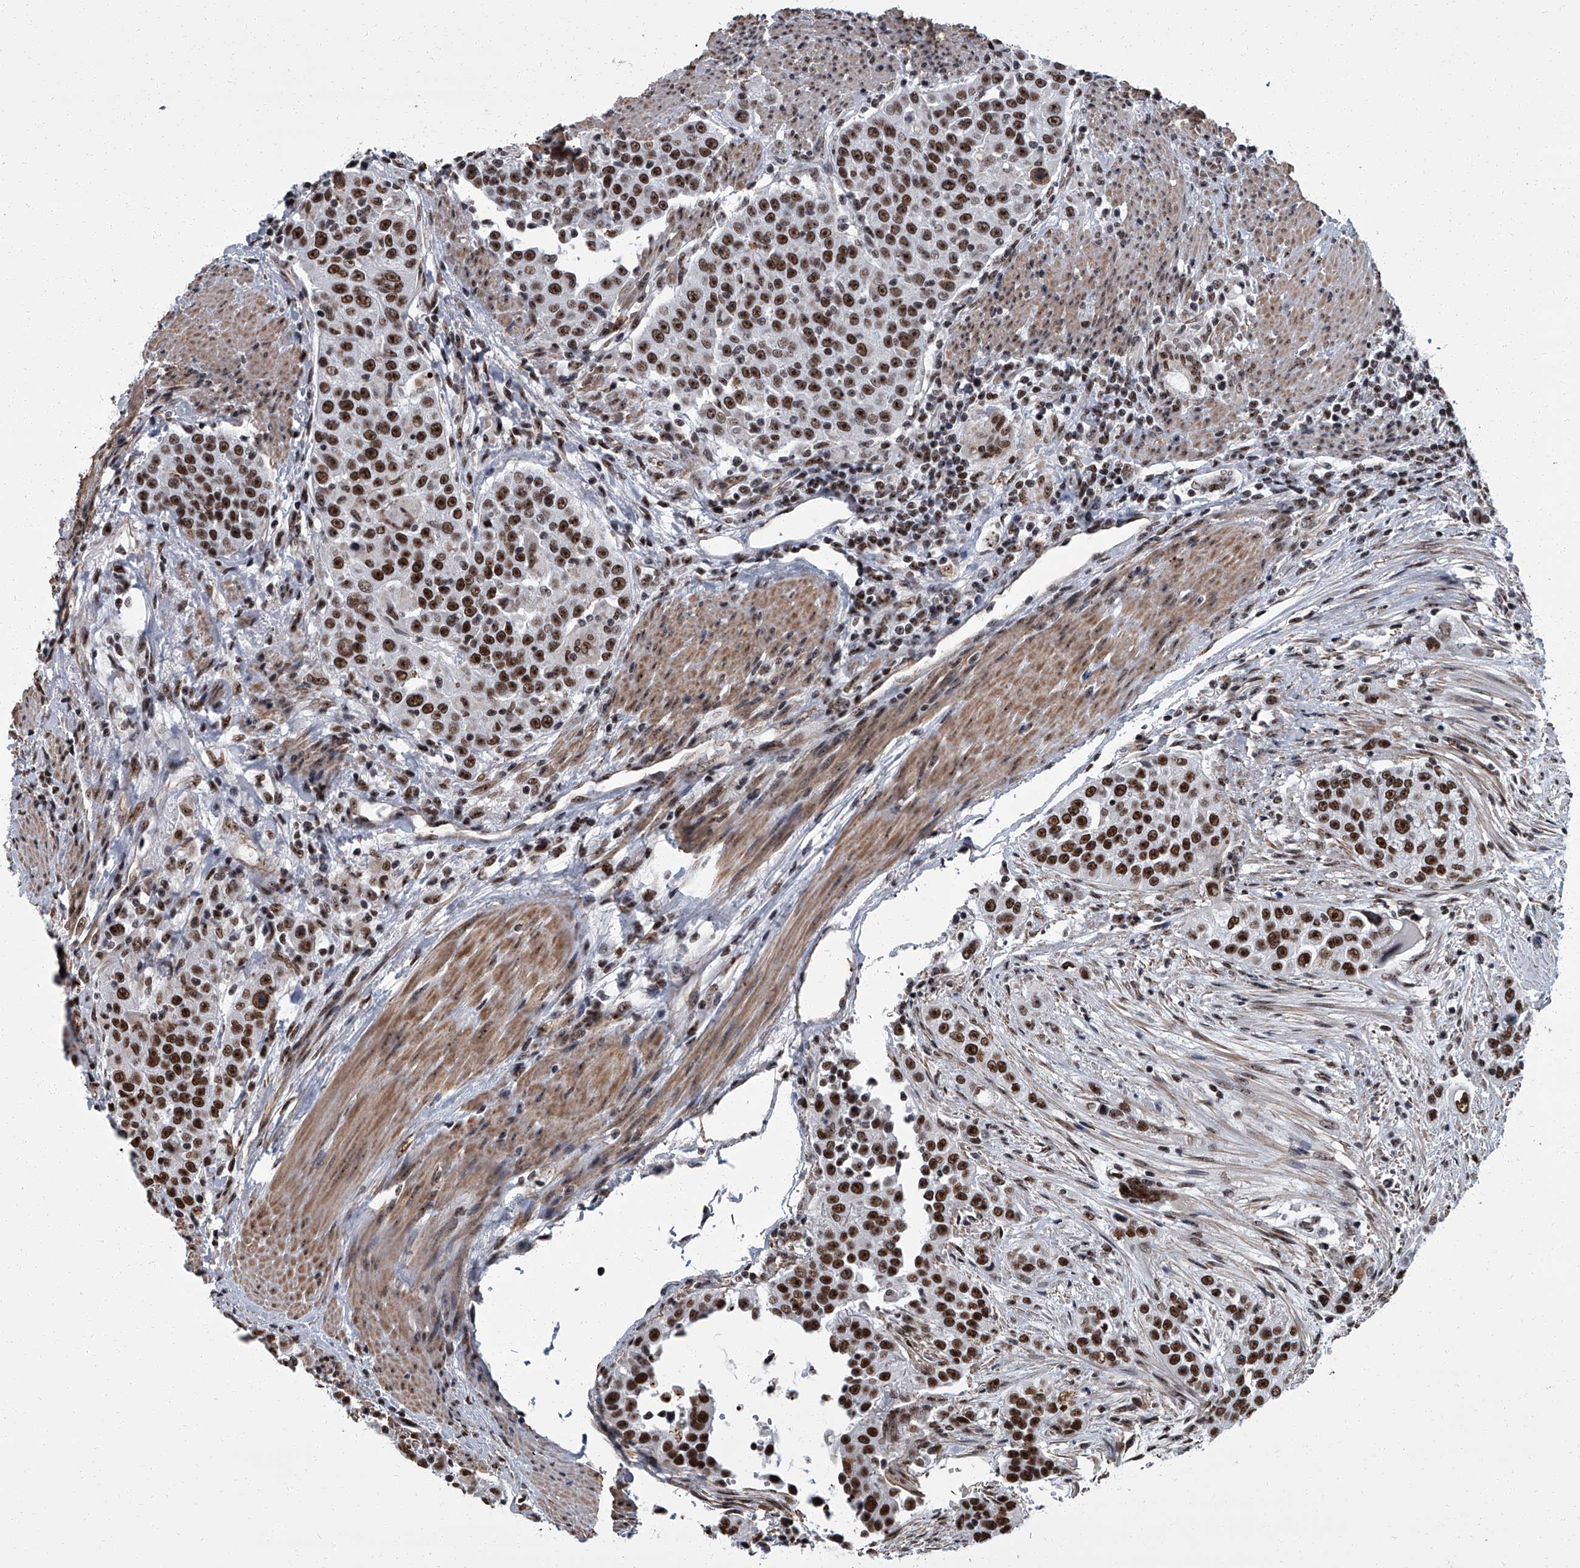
{"staining": {"intensity": "strong", "quantity": ">75%", "location": "nuclear"}, "tissue": "urothelial cancer", "cell_type": "Tumor cells", "image_type": "cancer", "snomed": [{"axis": "morphology", "description": "Urothelial carcinoma, High grade"}, {"axis": "topography", "description": "Urinary bladder"}], "caption": "Immunohistochemical staining of urothelial carcinoma (high-grade) exhibits strong nuclear protein staining in approximately >75% of tumor cells.", "gene": "ZNF518B", "patient": {"sex": "female", "age": 80}}